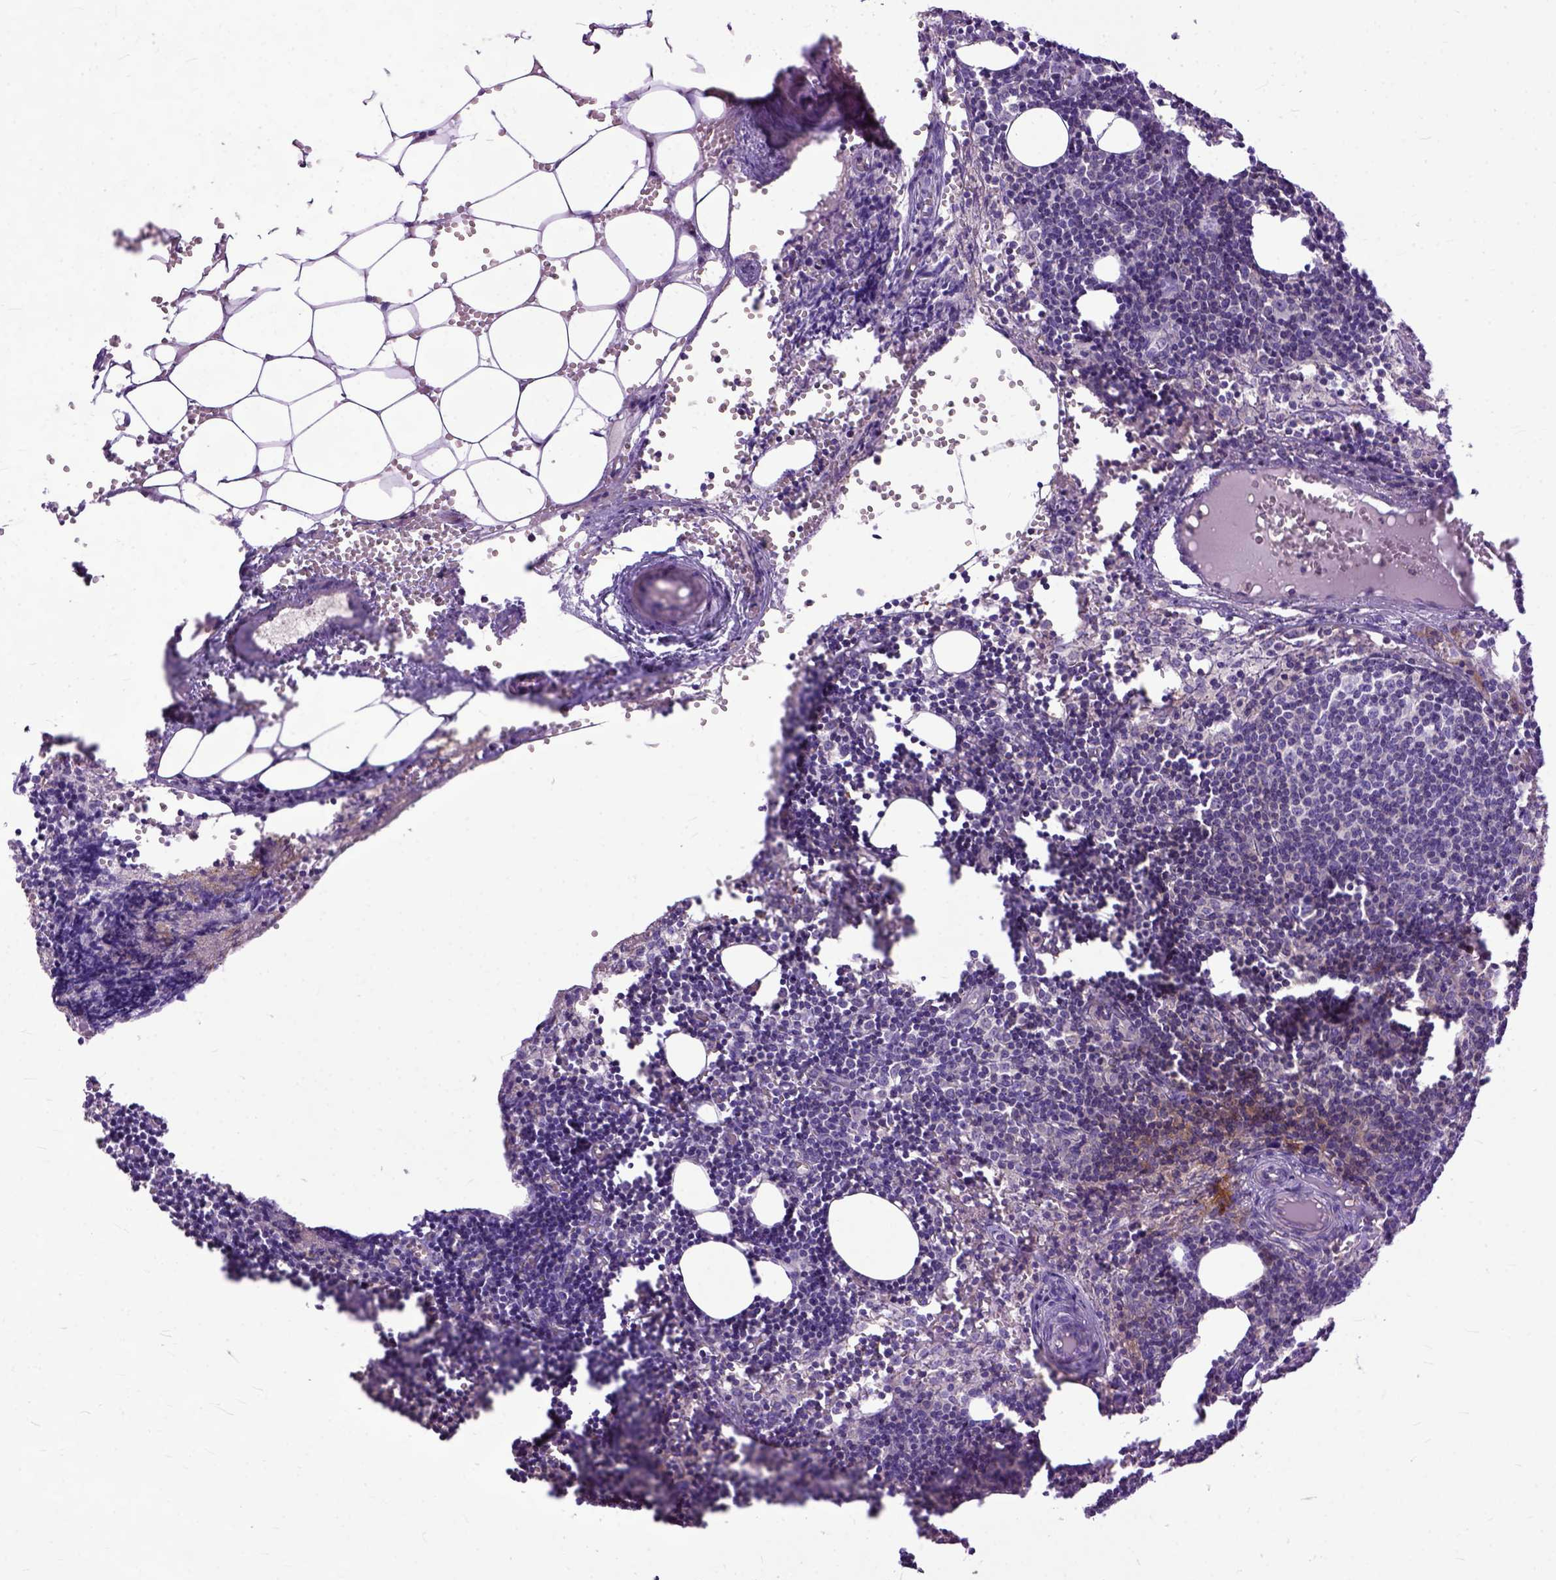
{"staining": {"intensity": "negative", "quantity": "none", "location": "none"}, "tissue": "lymph node", "cell_type": "Germinal center cells", "image_type": "normal", "snomed": [{"axis": "morphology", "description": "Normal tissue, NOS"}, {"axis": "topography", "description": "Lymph node"}], "caption": "High magnification brightfield microscopy of normal lymph node stained with DAB (3,3'-diaminobenzidine) (brown) and counterstained with hematoxylin (blue): germinal center cells show no significant expression.", "gene": "NAMPT", "patient": {"sex": "female", "age": 41}}